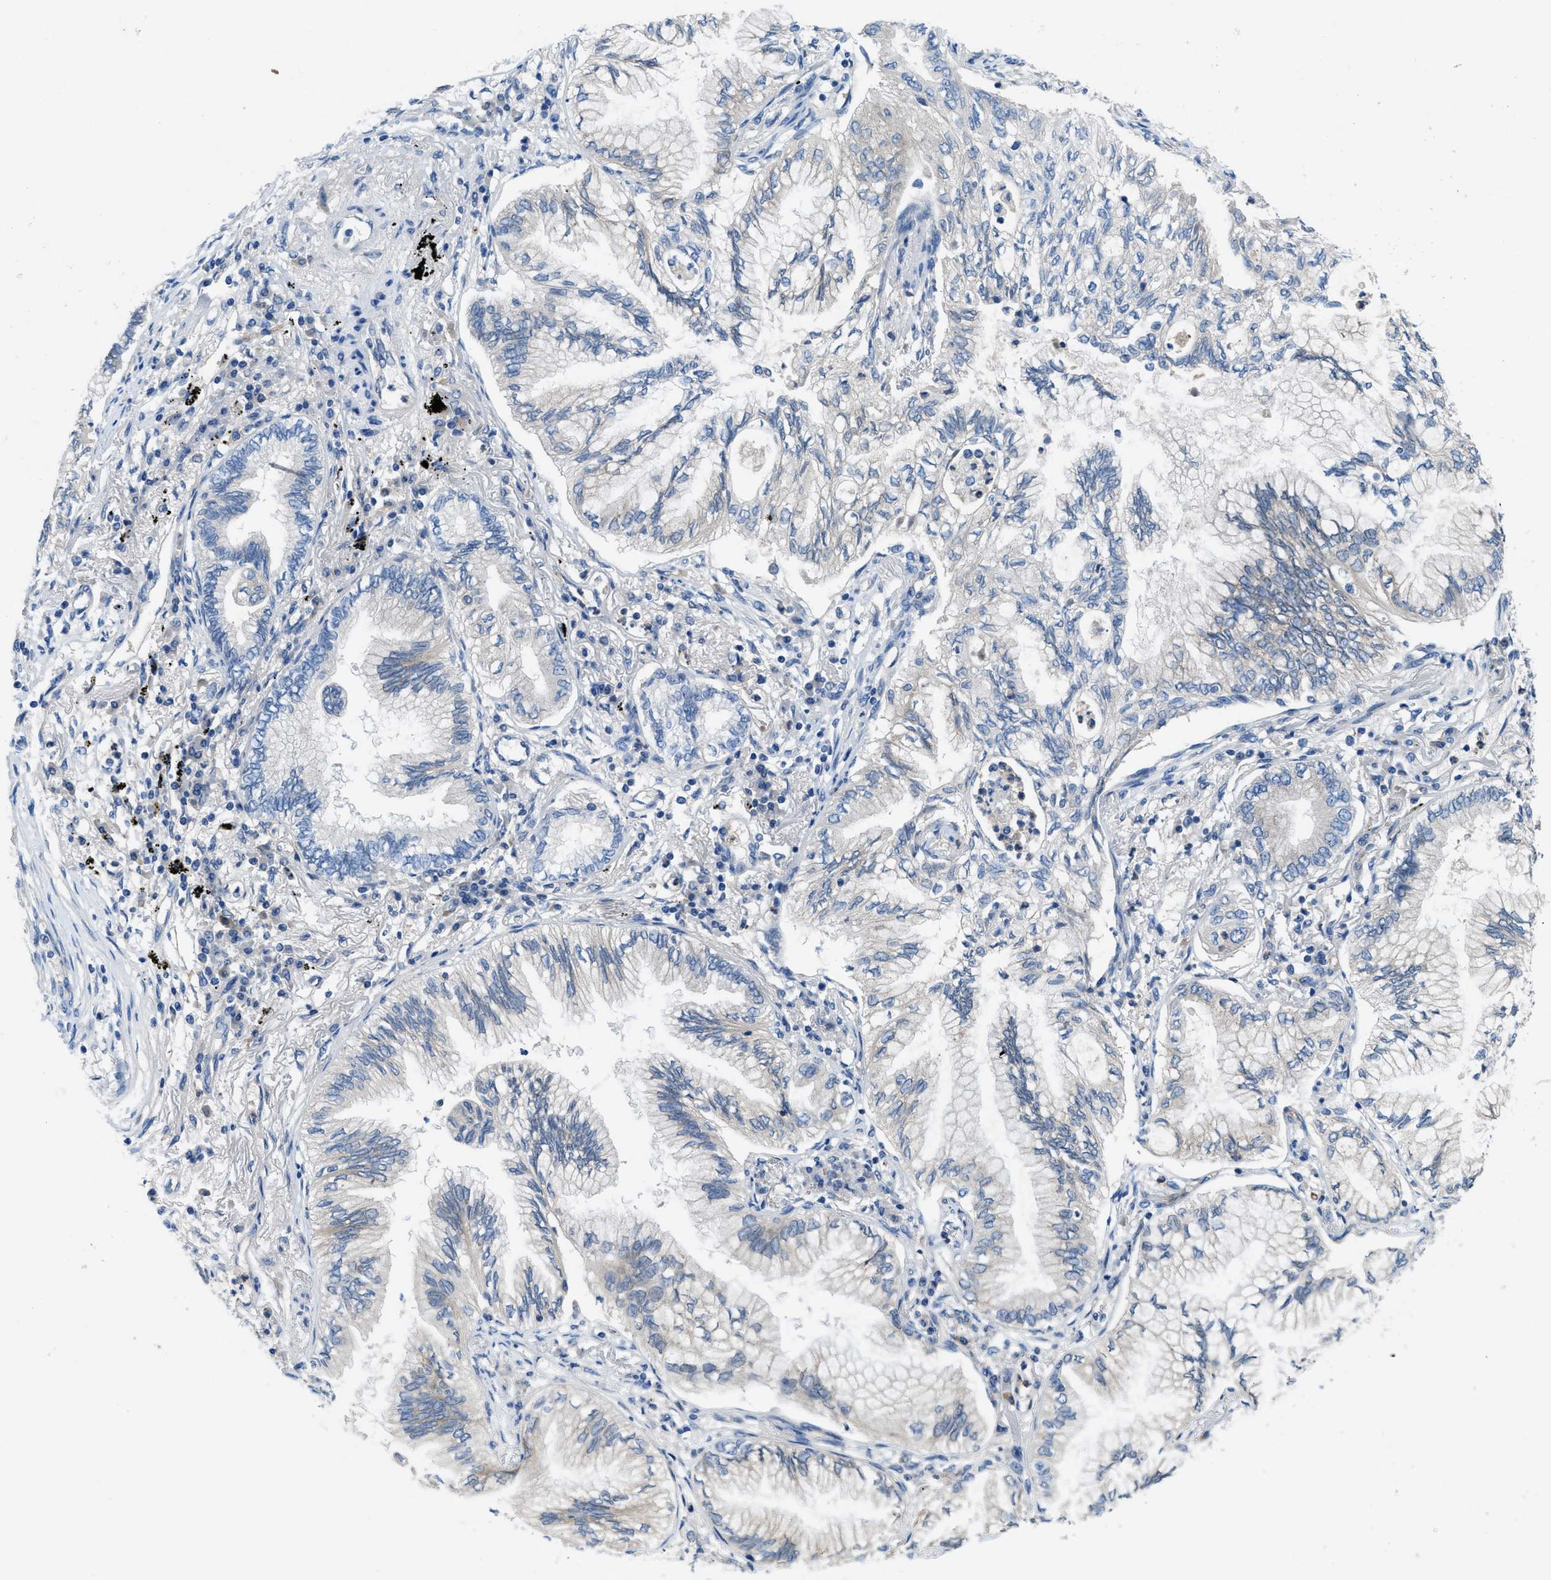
{"staining": {"intensity": "negative", "quantity": "none", "location": "none"}, "tissue": "lung cancer", "cell_type": "Tumor cells", "image_type": "cancer", "snomed": [{"axis": "morphology", "description": "Normal tissue, NOS"}, {"axis": "morphology", "description": "Adenocarcinoma, NOS"}, {"axis": "topography", "description": "Bronchus"}, {"axis": "topography", "description": "Lung"}], "caption": "A histopathology image of lung cancer (adenocarcinoma) stained for a protein displays no brown staining in tumor cells.", "gene": "PGR", "patient": {"sex": "female", "age": 70}}